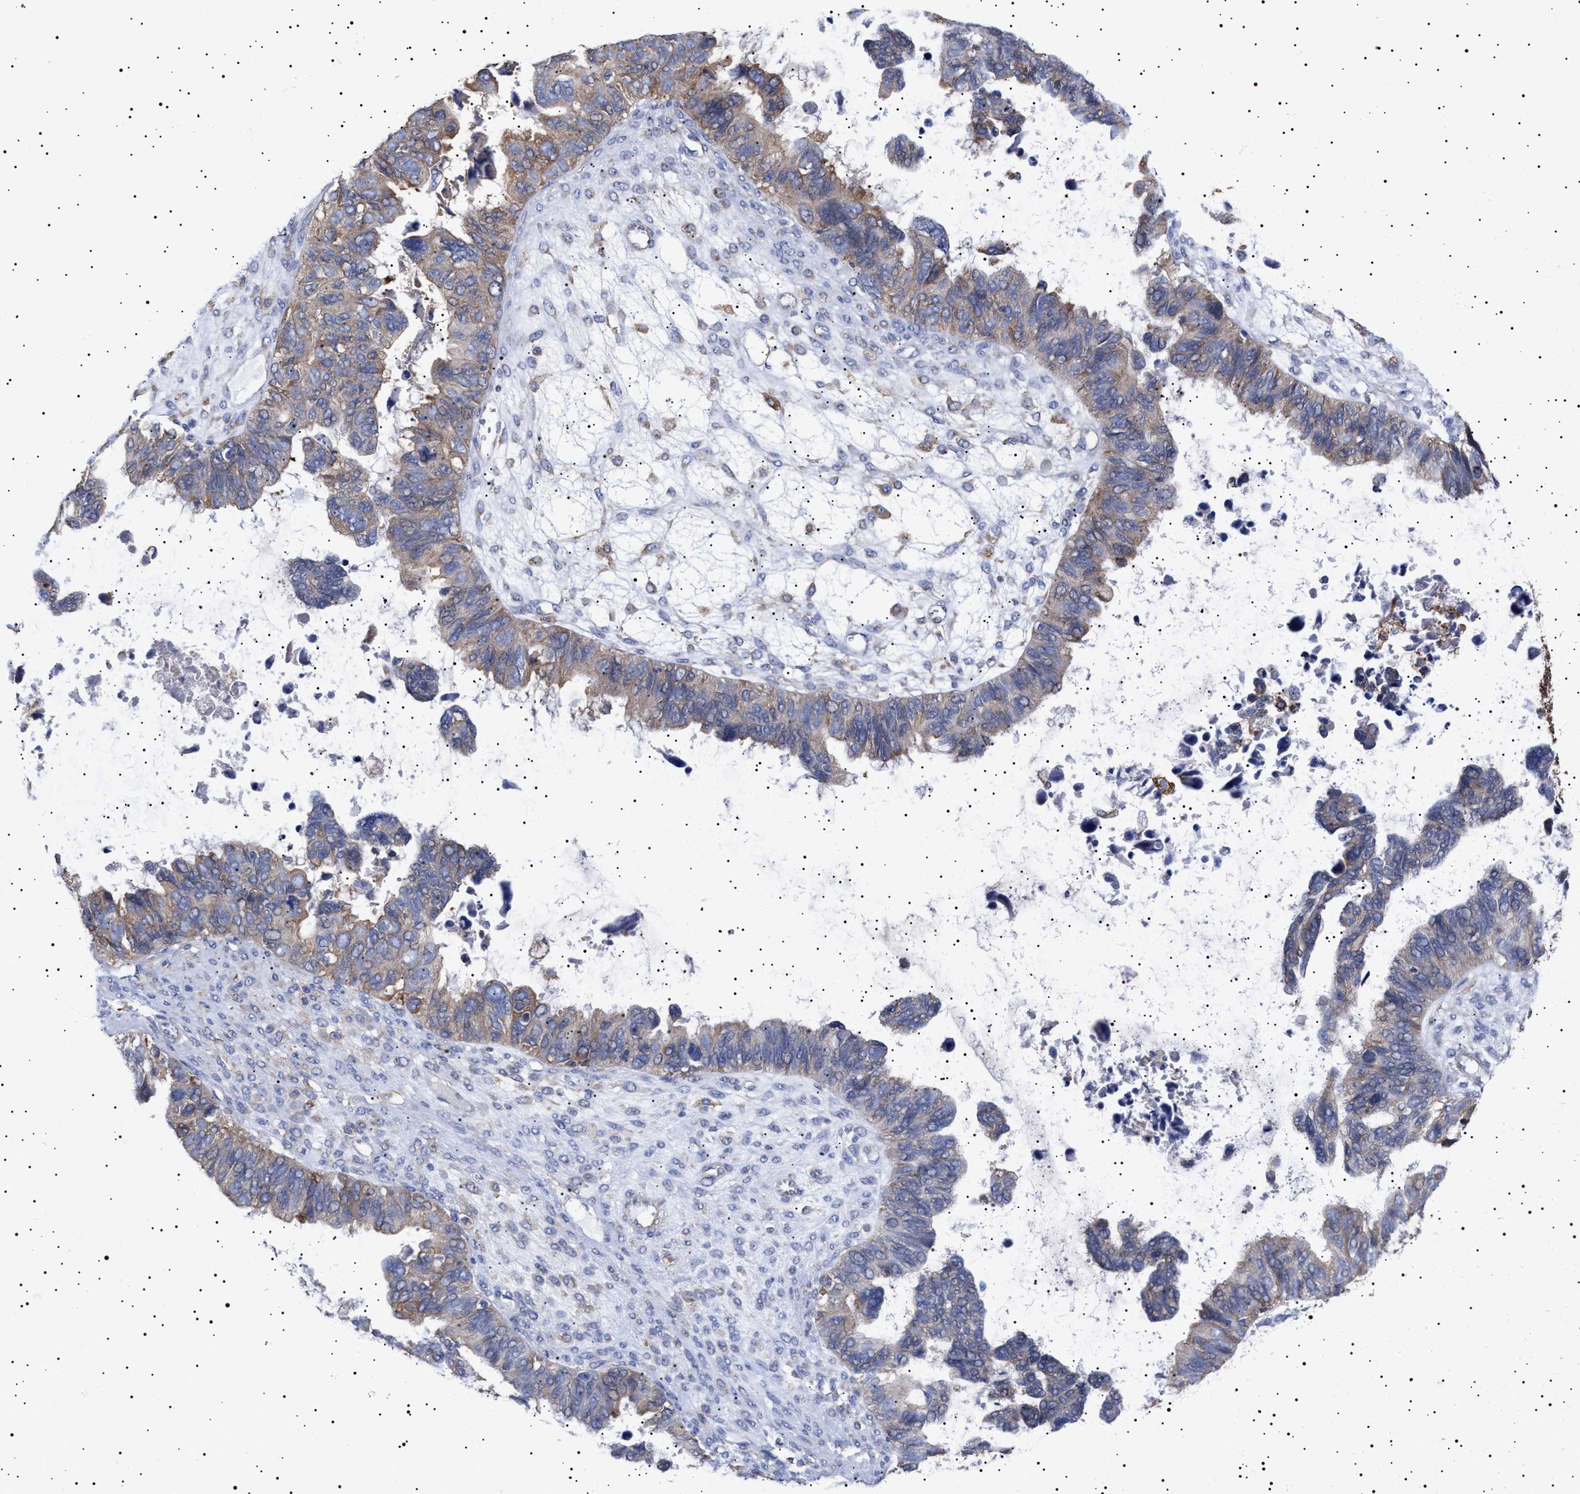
{"staining": {"intensity": "weak", "quantity": ">75%", "location": "cytoplasmic/membranous"}, "tissue": "ovarian cancer", "cell_type": "Tumor cells", "image_type": "cancer", "snomed": [{"axis": "morphology", "description": "Cystadenocarcinoma, serous, NOS"}, {"axis": "topography", "description": "Ovary"}], "caption": "This image reveals immunohistochemistry staining of human serous cystadenocarcinoma (ovarian), with low weak cytoplasmic/membranous staining in about >75% of tumor cells.", "gene": "ERCC6L2", "patient": {"sex": "female", "age": 79}}